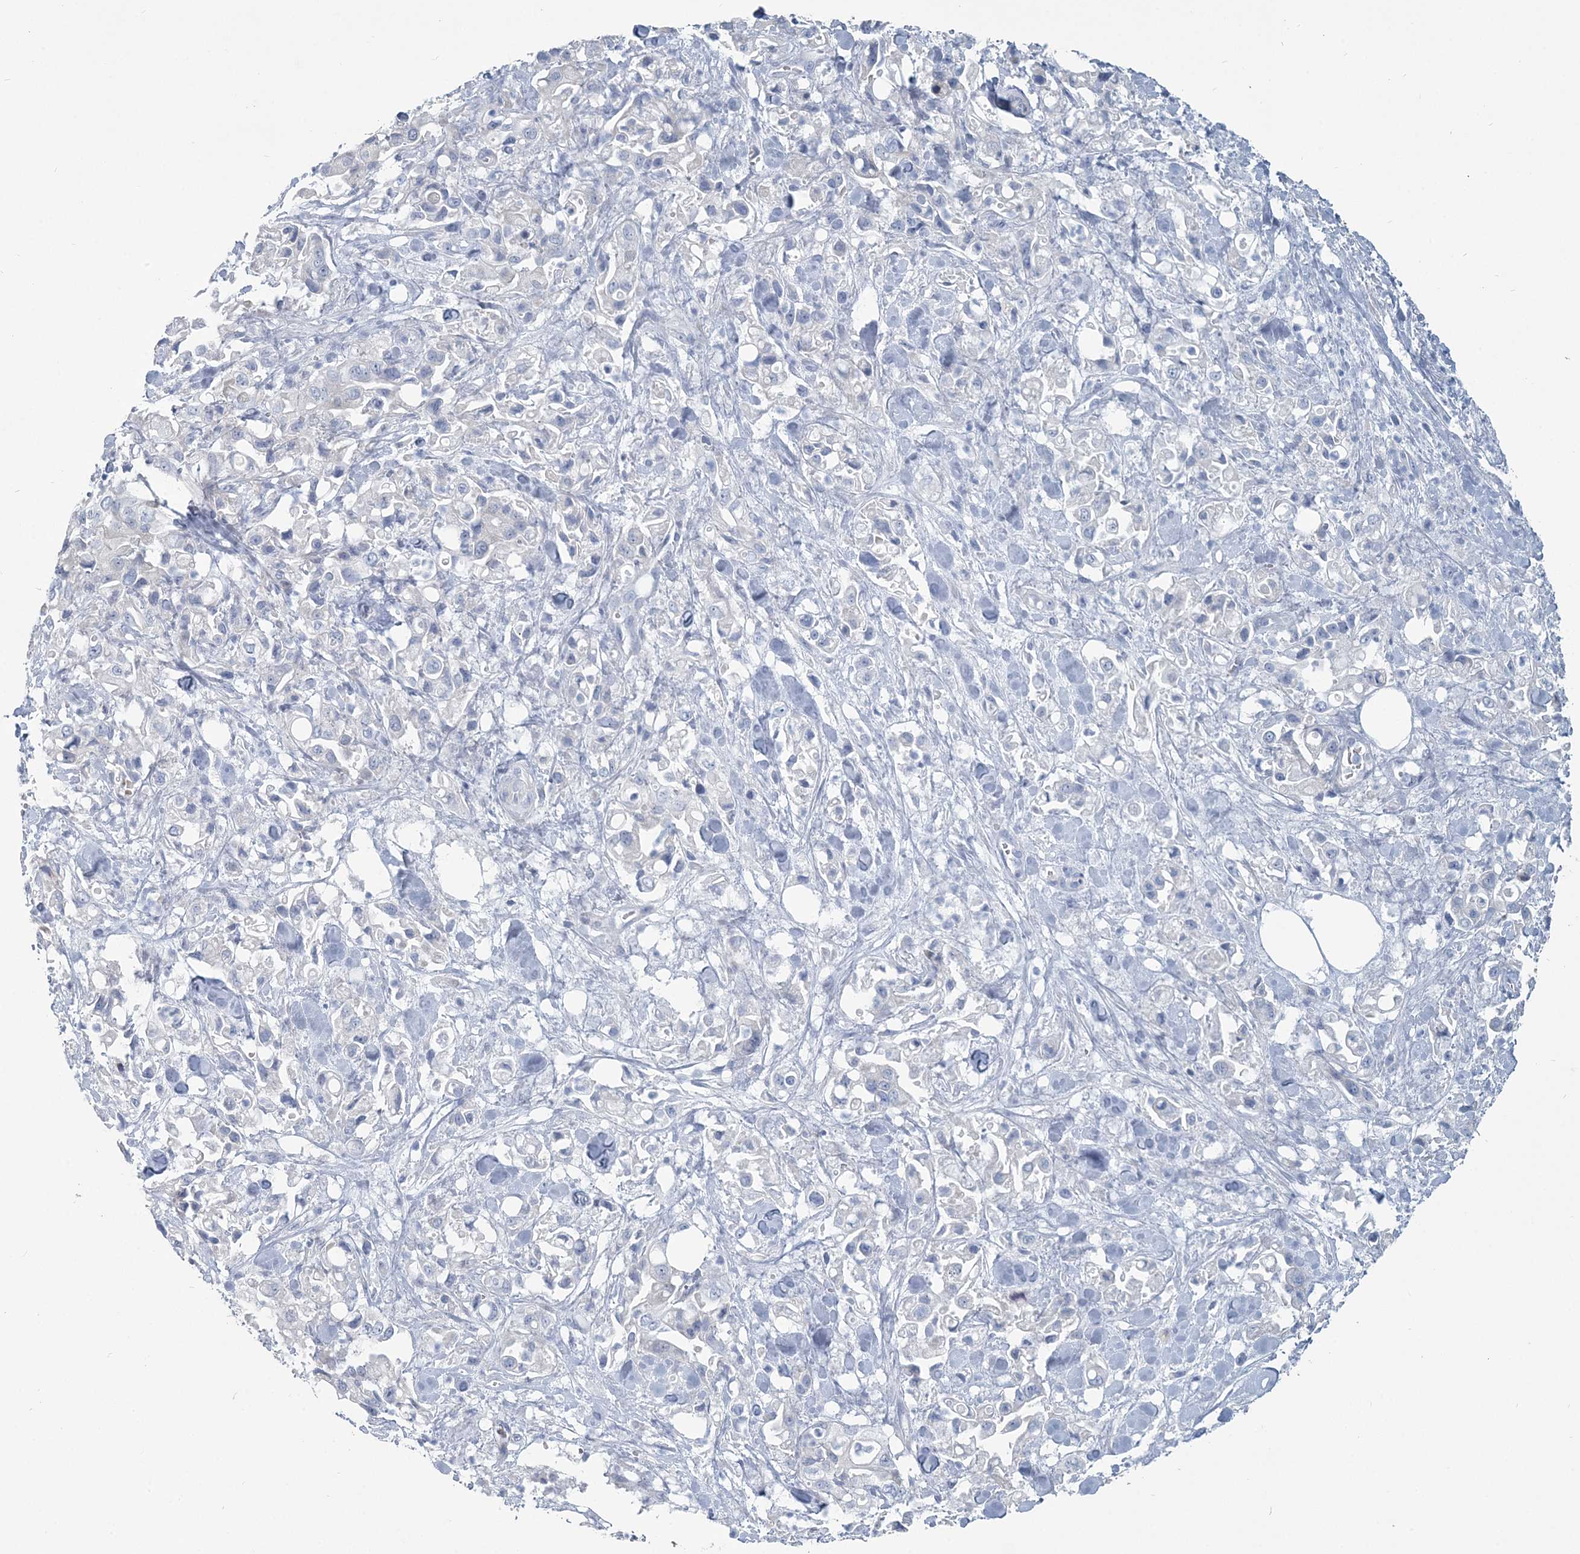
{"staining": {"intensity": "negative", "quantity": "none", "location": "none"}, "tissue": "pancreatic cancer", "cell_type": "Tumor cells", "image_type": "cancer", "snomed": [{"axis": "morphology", "description": "Adenocarcinoma, NOS"}, {"axis": "topography", "description": "Pancreas"}], "caption": "This is an IHC image of human pancreatic adenocarcinoma. There is no expression in tumor cells.", "gene": "CMBL", "patient": {"sex": "male", "age": 70}}